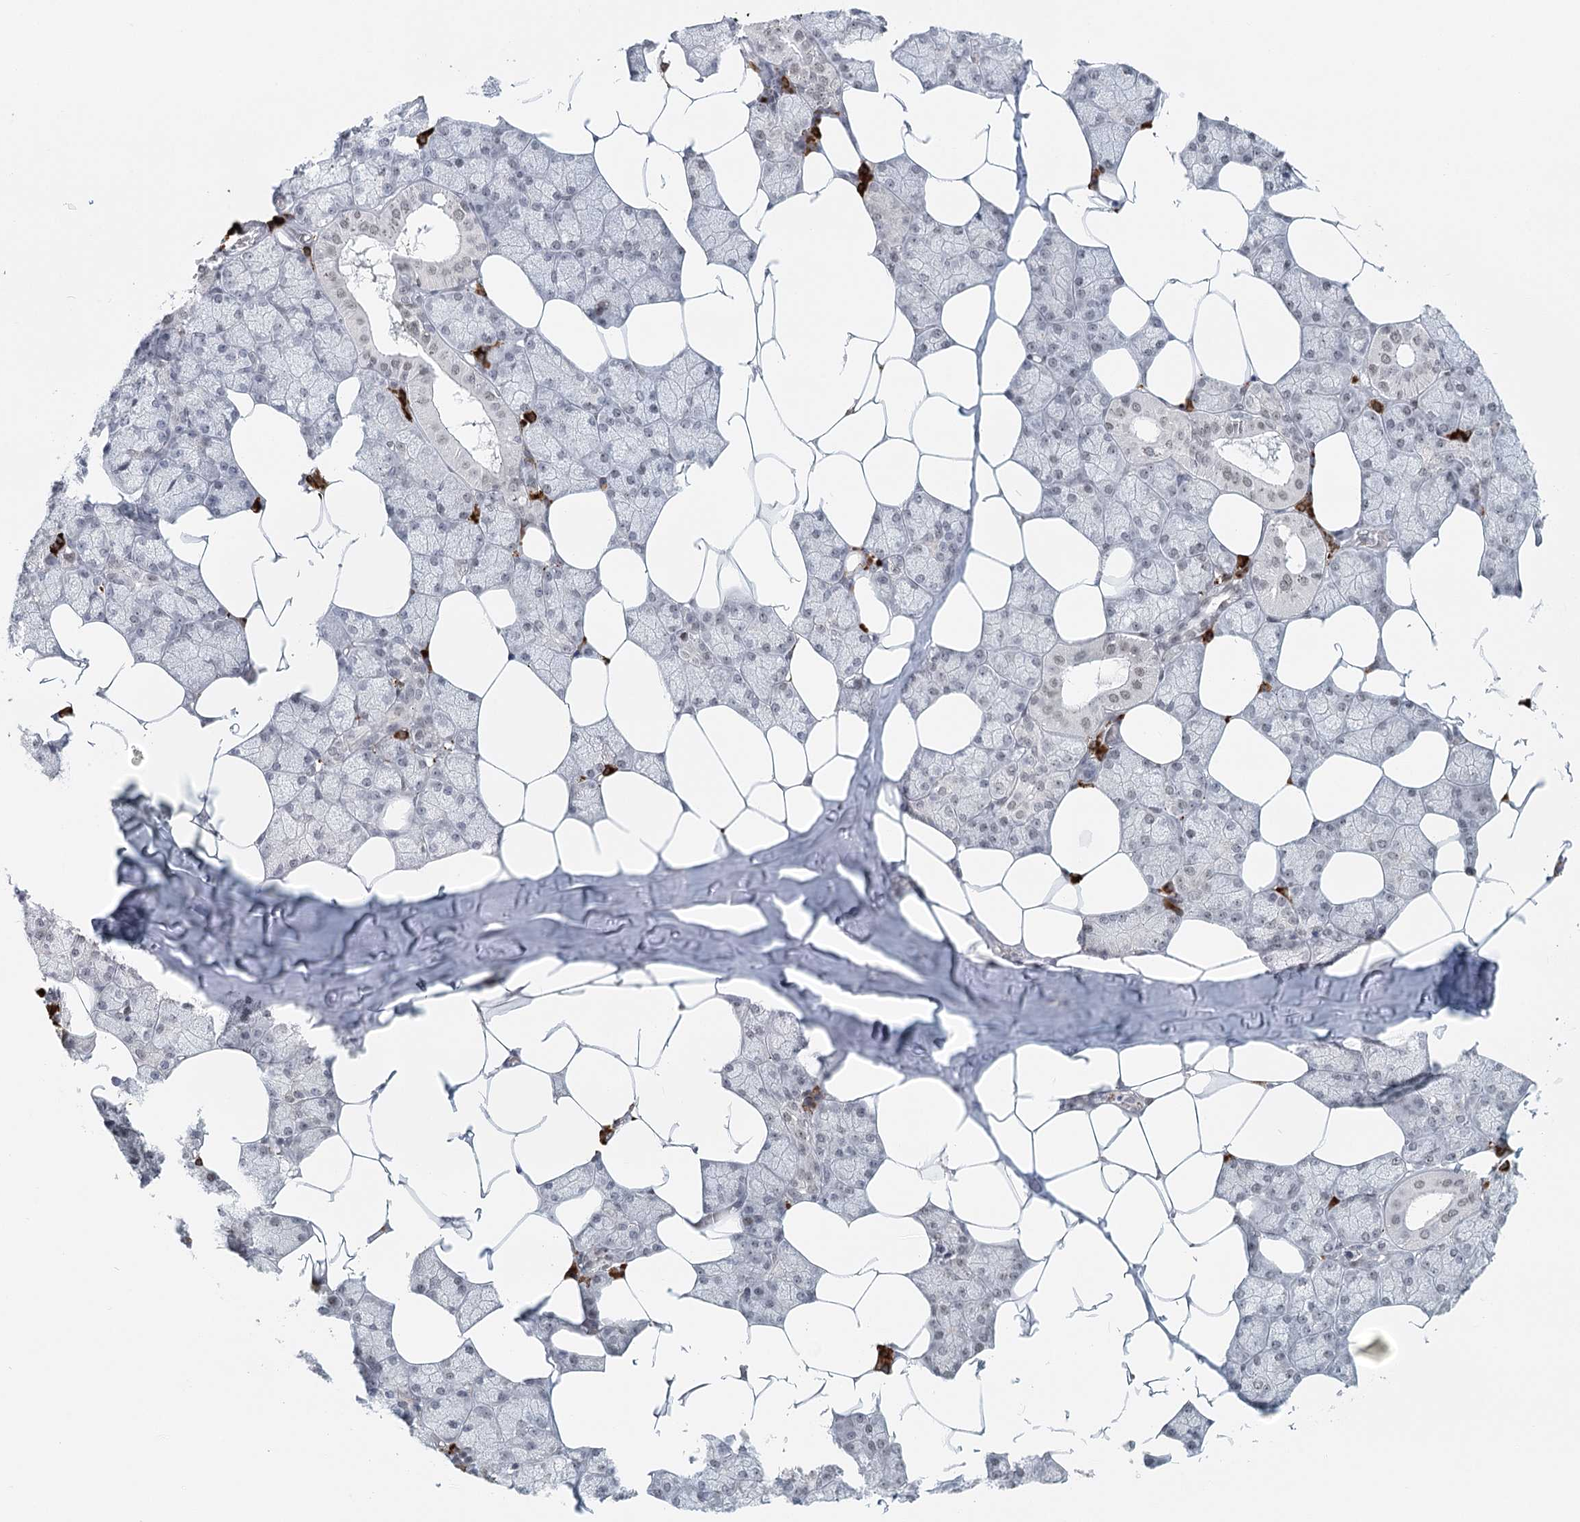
{"staining": {"intensity": "weak", "quantity": "25%-75%", "location": "nuclear"}, "tissue": "salivary gland", "cell_type": "Glandular cells", "image_type": "normal", "snomed": [{"axis": "morphology", "description": "Normal tissue, NOS"}, {"axis": "topography", "description": "Salivary gland"}], "caption": "Human salivary gland stained with a brown dye shows weak nuclear positive staining in approximately 25%-75% of glandular cells.", "gene": "BNIP5", "patient": {"sex": "male", "age": 62}}